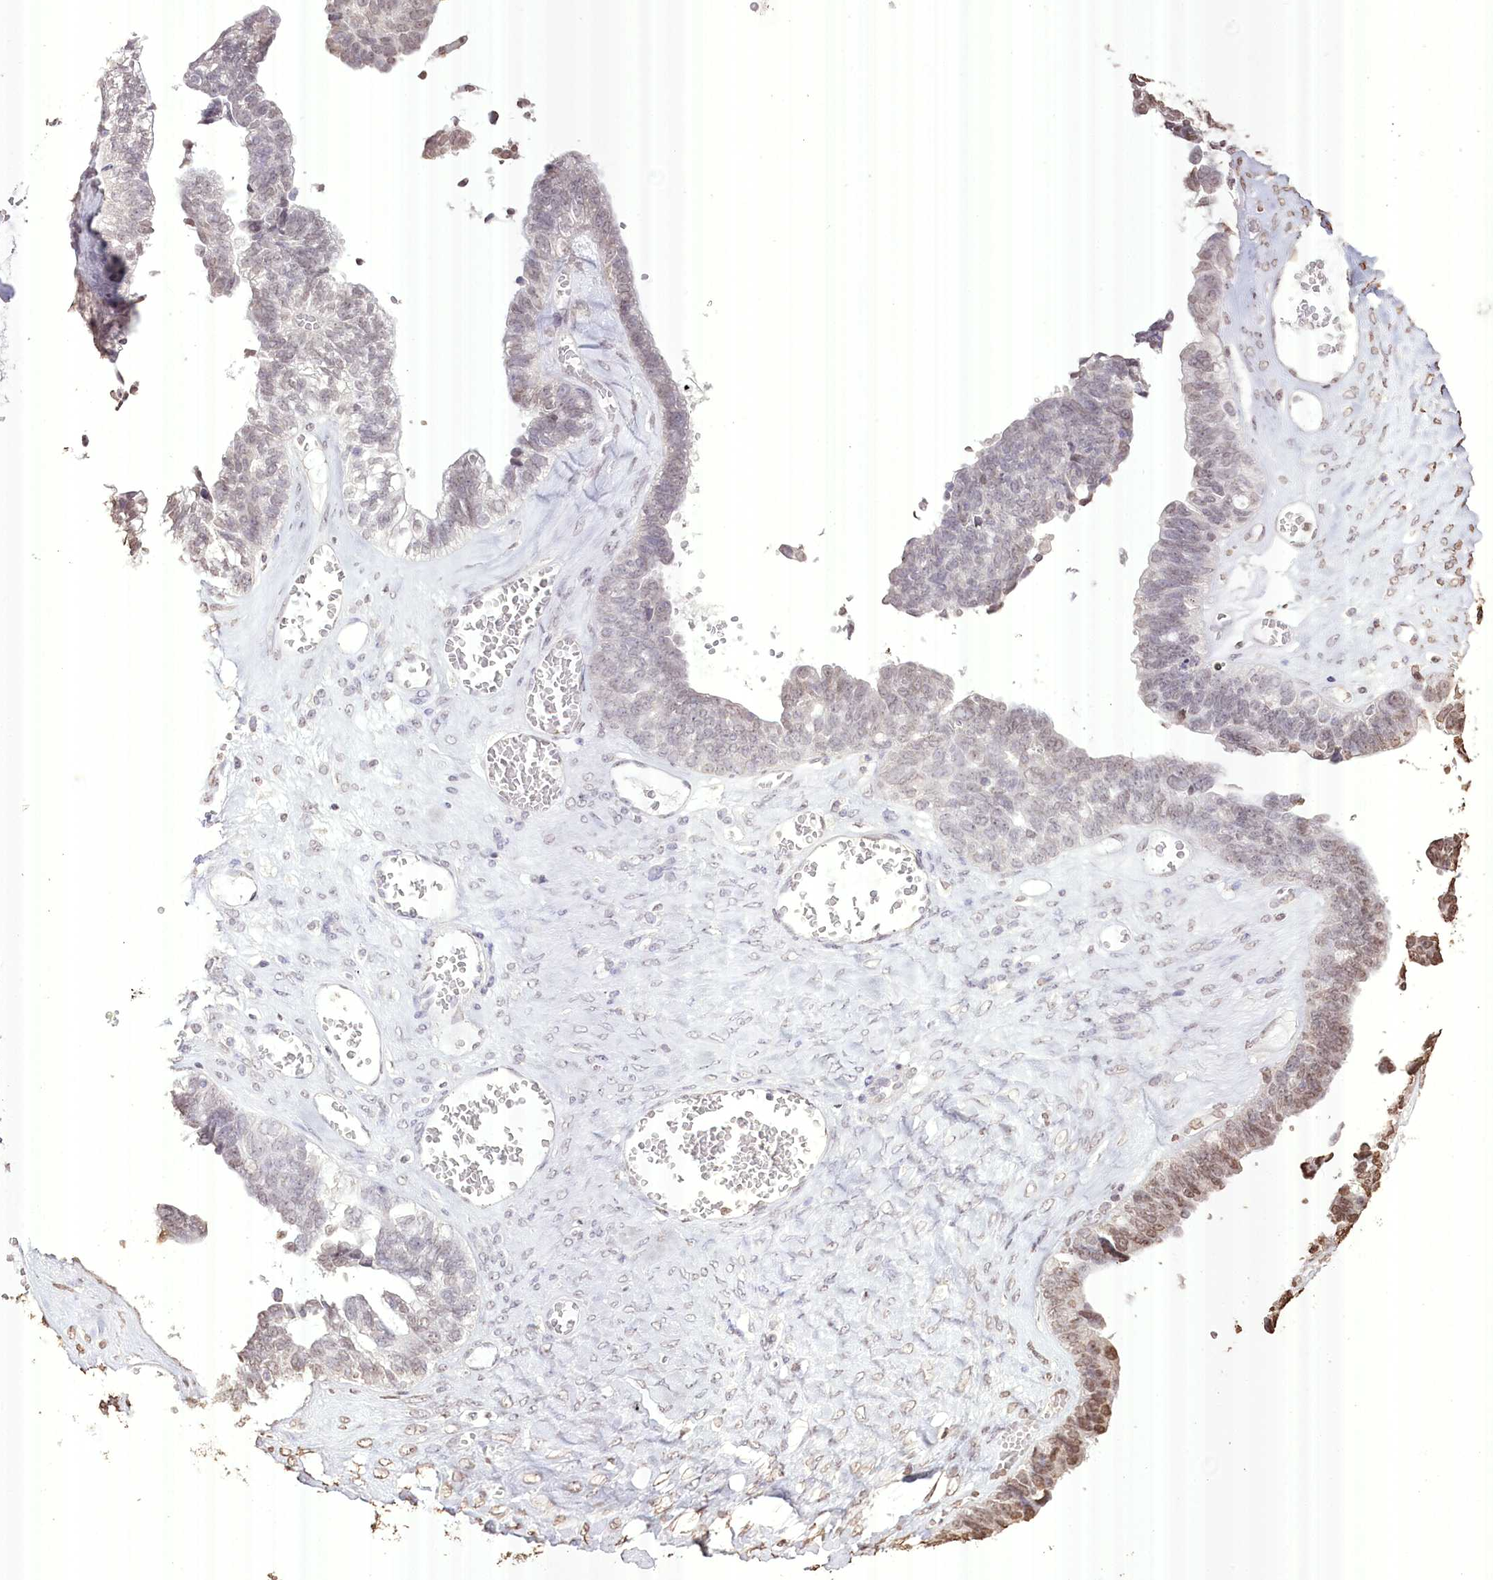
{"staining": {"intensity": "moderate", "quantity": "<25%", "location": "nuclear"}, "tissue": "ovarian cancer", "cell_type": "Tumor cells", "image_type": "cancer", "snomed": [{"axis": "morphology", "description": "Cystadenocarcinoma, serous, NOS"}, {"axis": "topography", "description": "Ovary"}], "caption": "Human ovarian cancer (serous cystadenocarcinoma) stained with a brown dye shows moderate nuclear positive staining in approximately <25% of tumor cells.", "gene": "SLC39A10", "patient": {"sex": "female", "age": 79}}